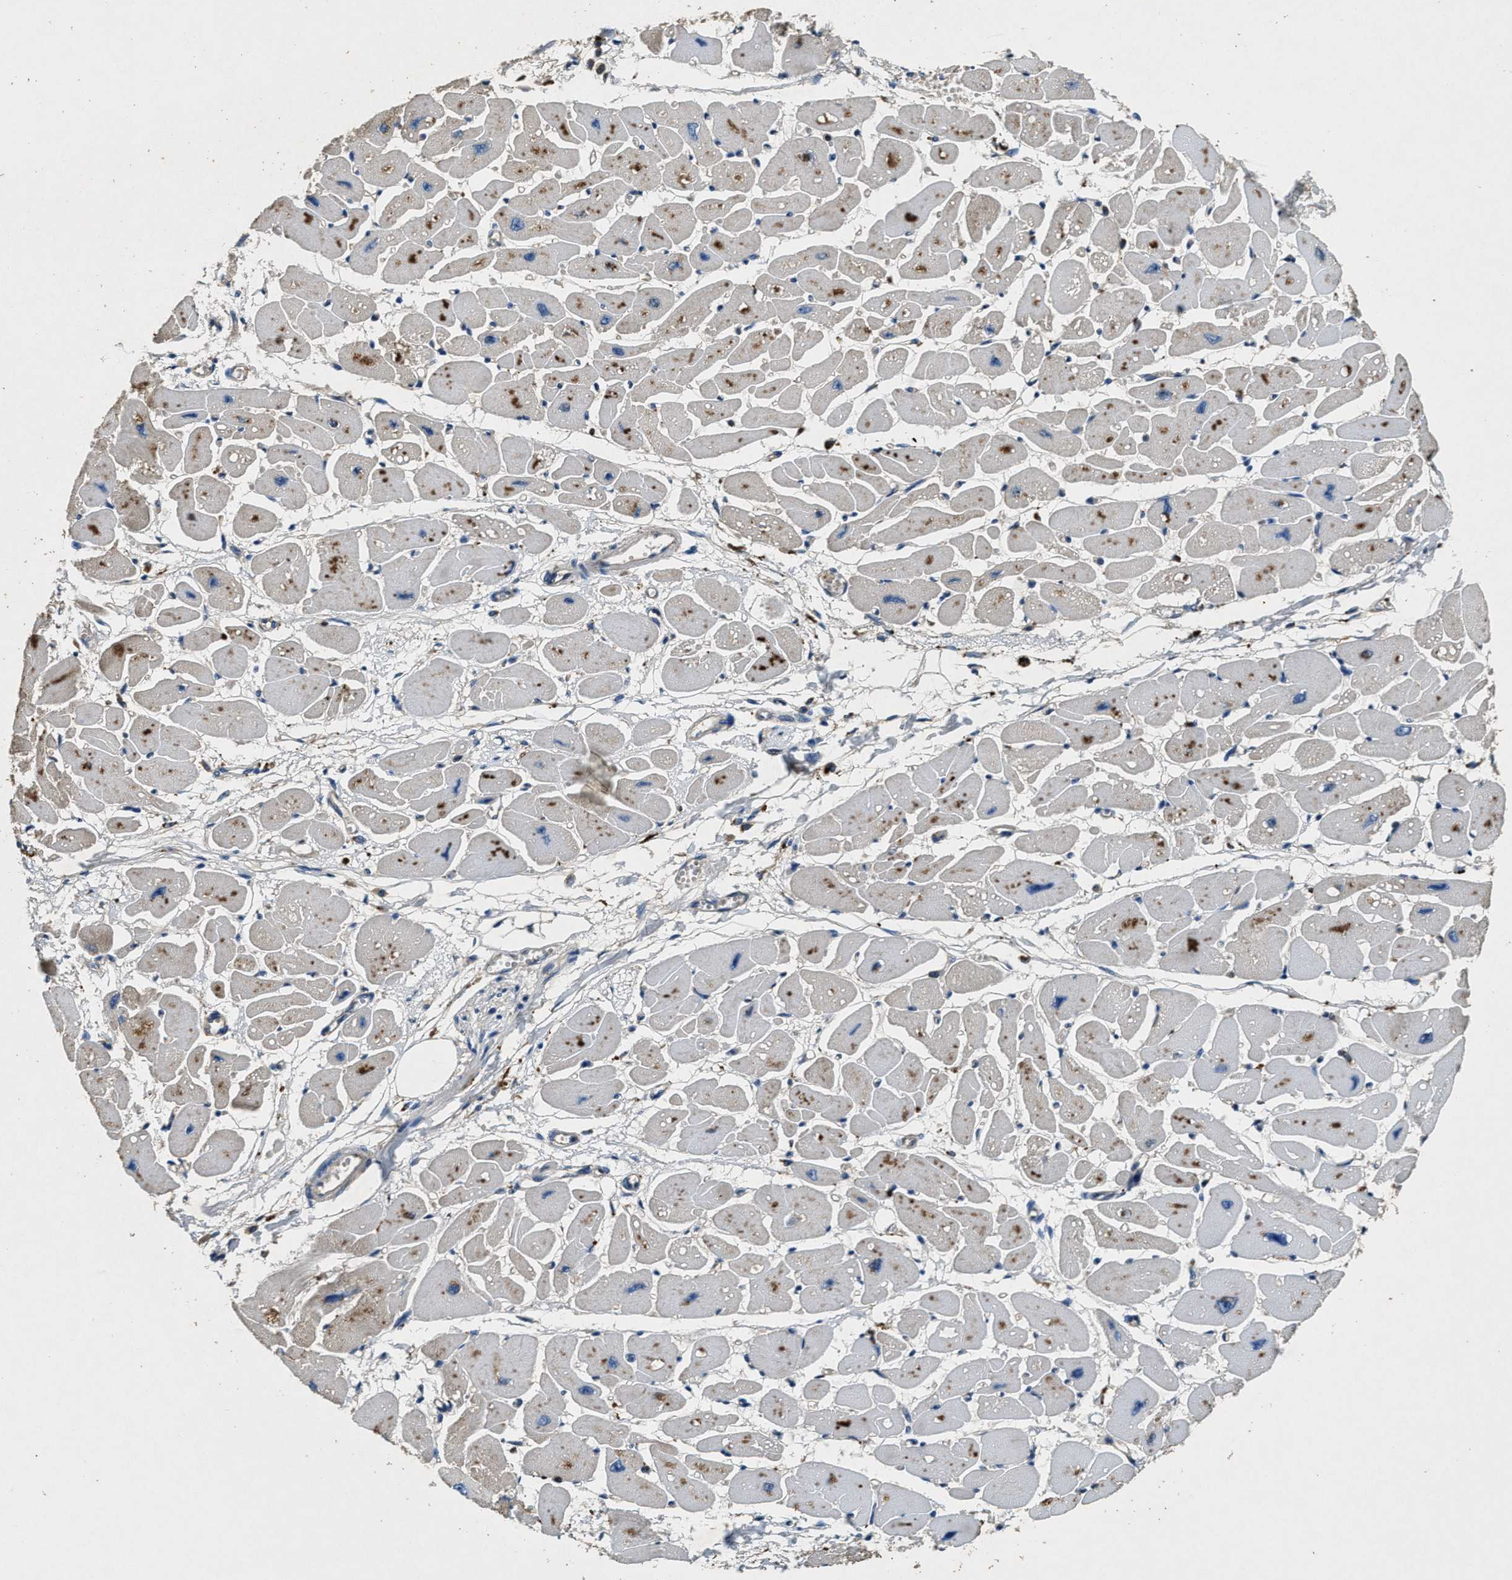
{"staining": {"intensity": "moderate", "quantity": "25%-75%", "location": "cytoplasmic/membranous"}, "tissue": "heart muscle", "cell_type": "Cardiomyocytes", "image_type": "normal", "snomed": [{"axis": "morphology", "description": "Normal tissue, NOS"}, {"axis": "topography", "description": "Heart"}], "caption": "This is an image of IHC staining of benign heart muscle, which shows moderate positivity in the cytoplasmic/membranous of cardiomyocytes.", "gene": "BLOC1S1", "patient": {"sex": "female", "age": 54}}